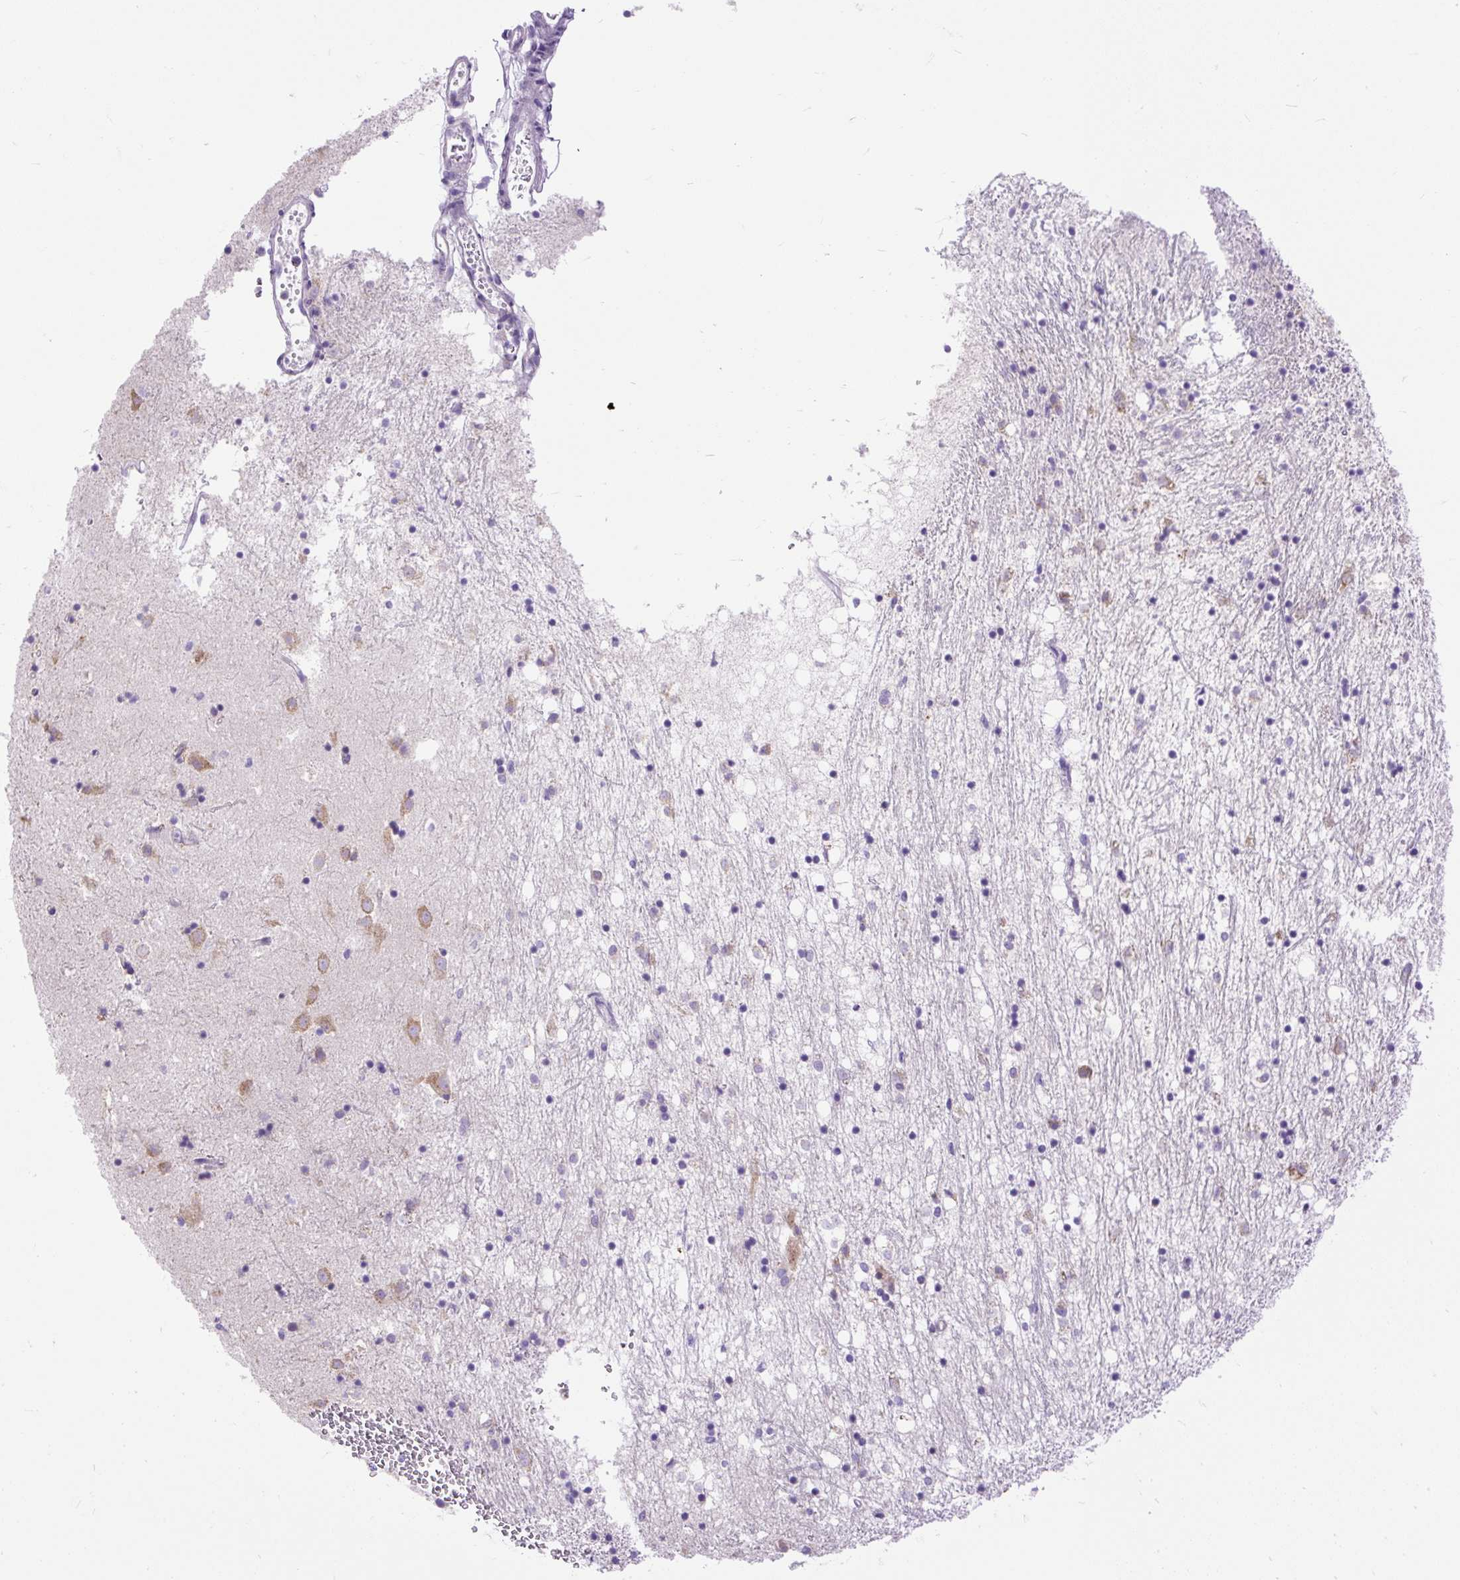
{"staining": {"intensity": "moderate", "quantity": "<25%", "location": "cytoplasmic/membranous"}, "tissue": "caudate", "cell_type": "Glial cells", "image_type": "normal", "snomed": [{"axis": "morphology", "description": "Normal tissue, NOS"}, {"axis": "topography", "description": "Lateral ventricle wall"}], "caption": "This image shows IHC staining of benign caudate, with low moderate cytoplasmic/membranous staining in about <25% of glial cells.", "gene": "SYBU", "patient": {"sex": "male", "age": 58}}